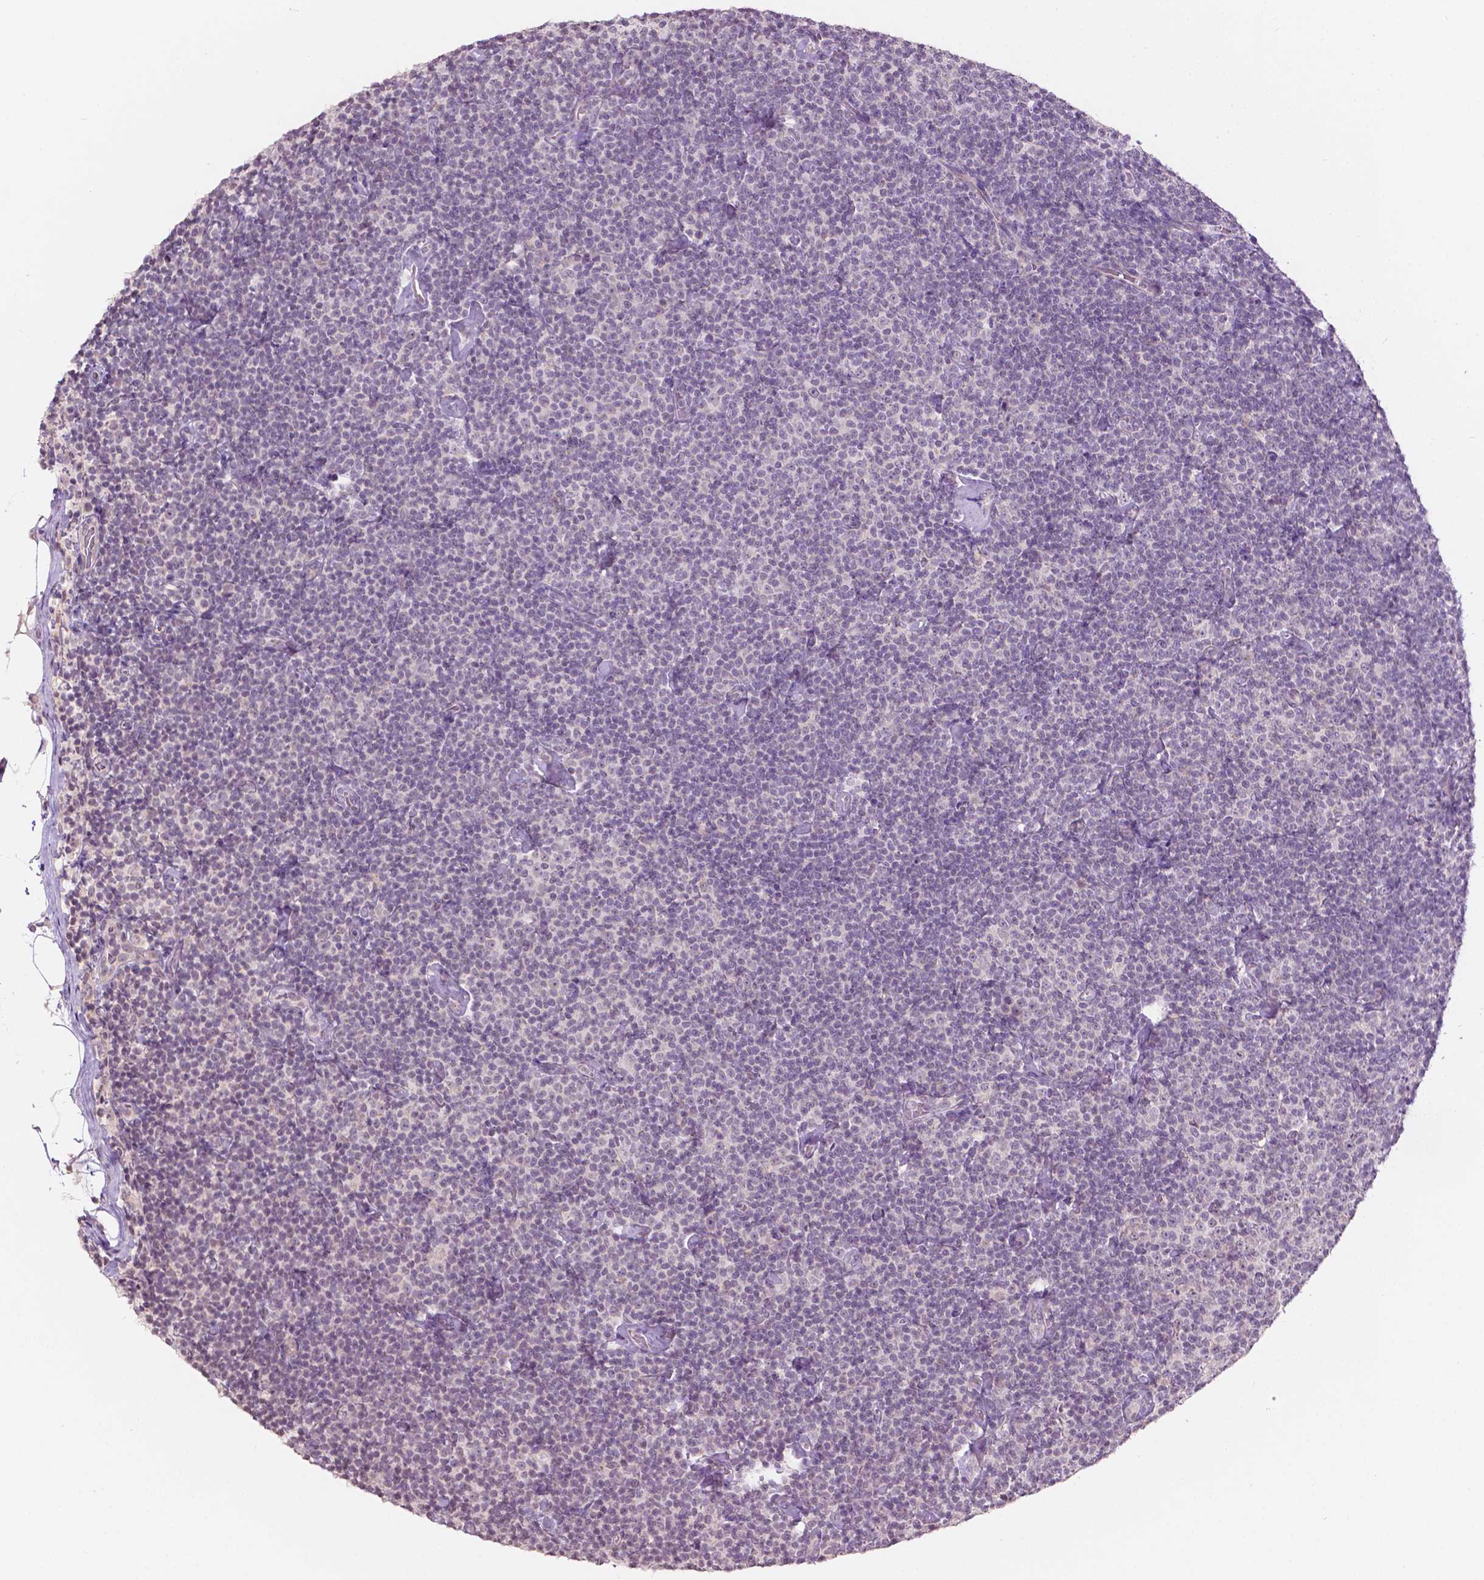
{"staining": {"intensity": "negative", "quantity": "none", "location": "none"}, "tissue": "lymphoma", "cell_type": "Tumor cells", "image_type": "cancer", "snomed": [{"axis": "morphology", "description": "Malignant lymphoma, non-Hodgkin's type, Low grade"}, {"axis": "topography", "description": "Lymph node"}], "caption": "High magnification brightfield microscopy of low-grade malignant lymphoma, non-Hodgkin's type stained with DAB (brown) and counterstained with hematoxylin (blue): tumor cells show no significant expression. Nuclei are stained in blue.", "gene": "NOS1AP", "patient": {"sex": "male", "age": 81}}